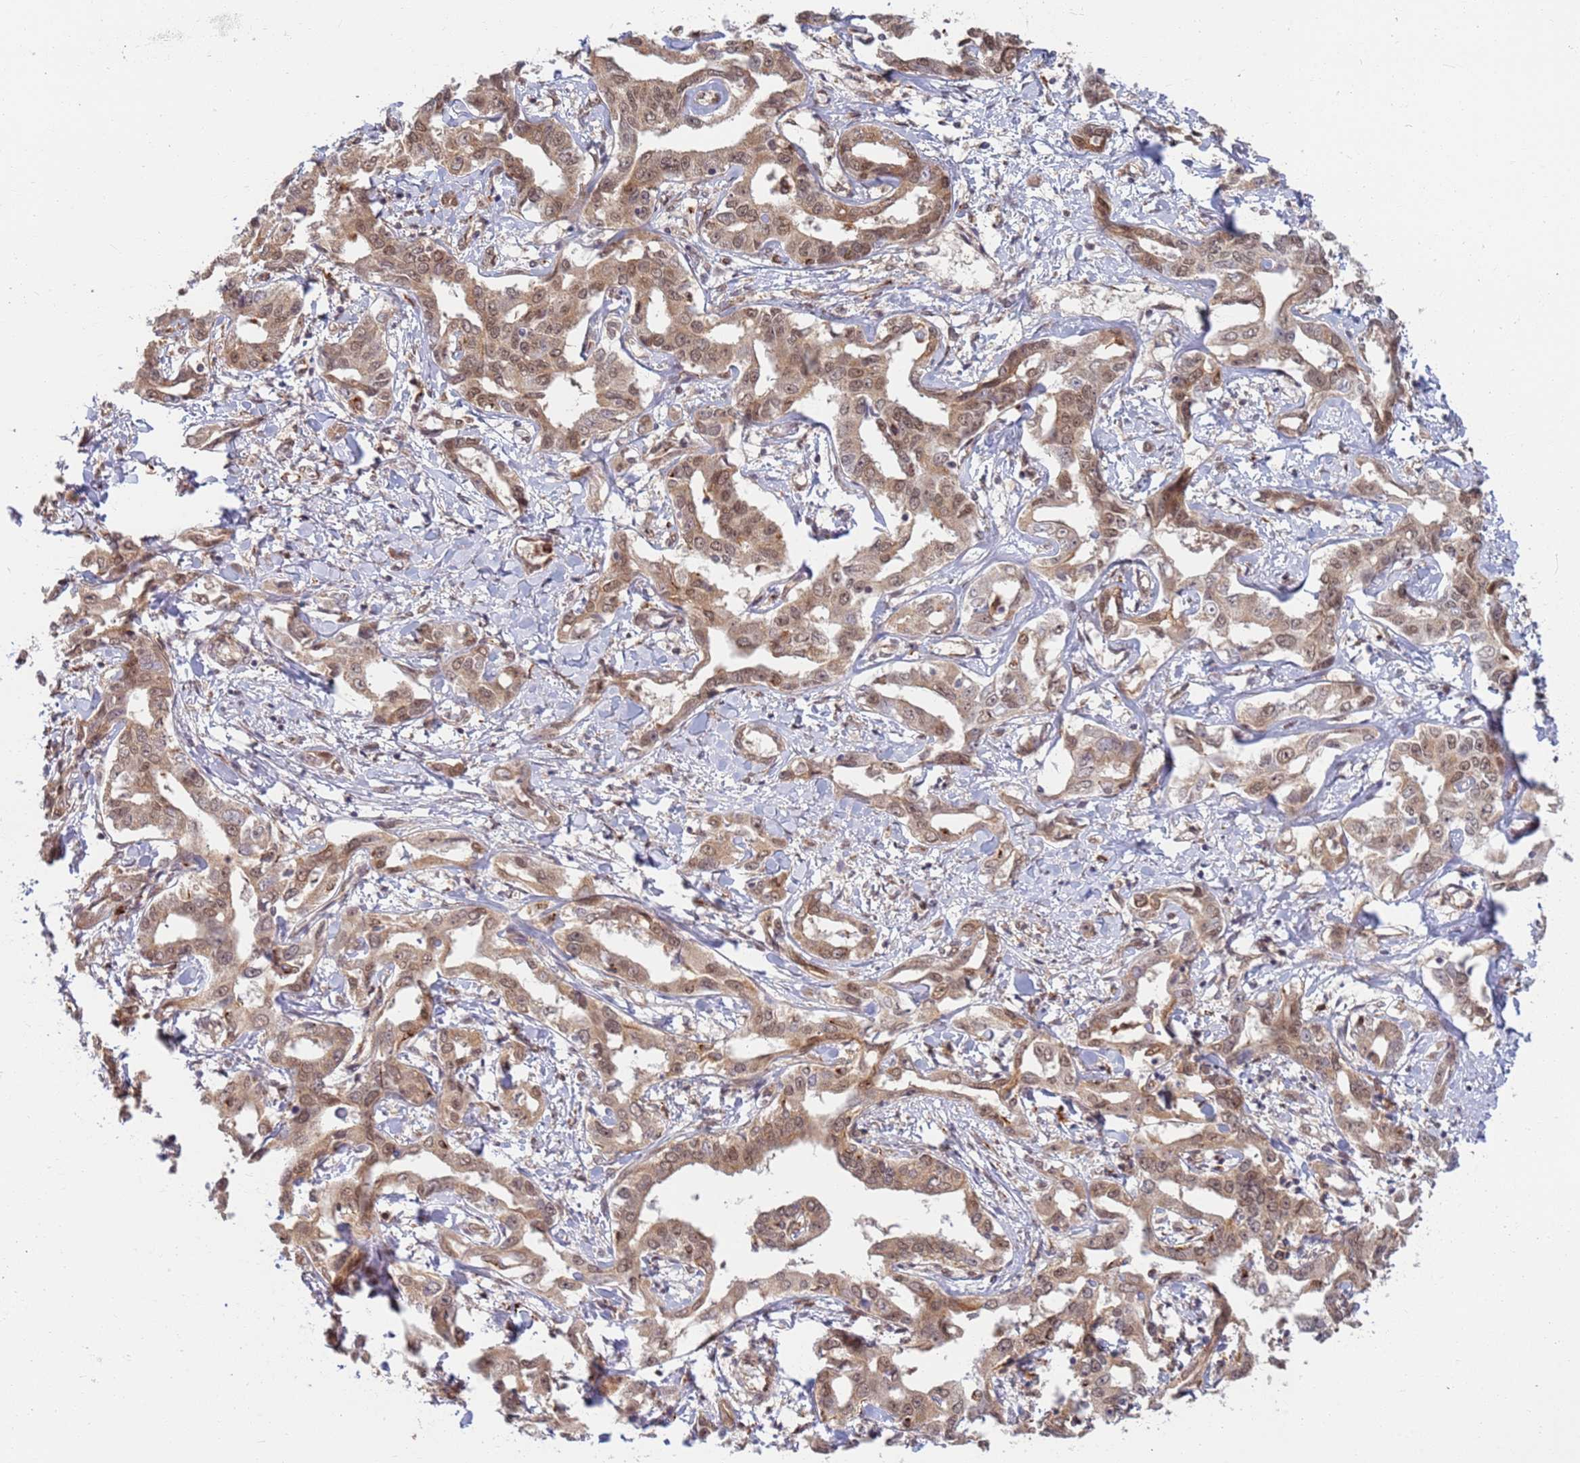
{"staining": {"intensity": "moderate", "quantity": ">75%", "location": "cytoplasmic/membranous,nuclear"}, "tissue": "liver cancer", "cell_type": "Tumor cells", "image_type": "cancer", "snomed": [{"axis": "morphology", "description": "Cholangiocarcinoma"}, {"axis": "topography", "description": "Liver"}], "caption": "Approximately >75% of tumor cells in liver cancer (cholangiocarcinoma) display moderate cytoplasmic/membranous and nuclear protein expression as visualized by brown immunohistochemical staining.", "gene": "CEP170", "patient": {"sex": "male", "age": 59}}